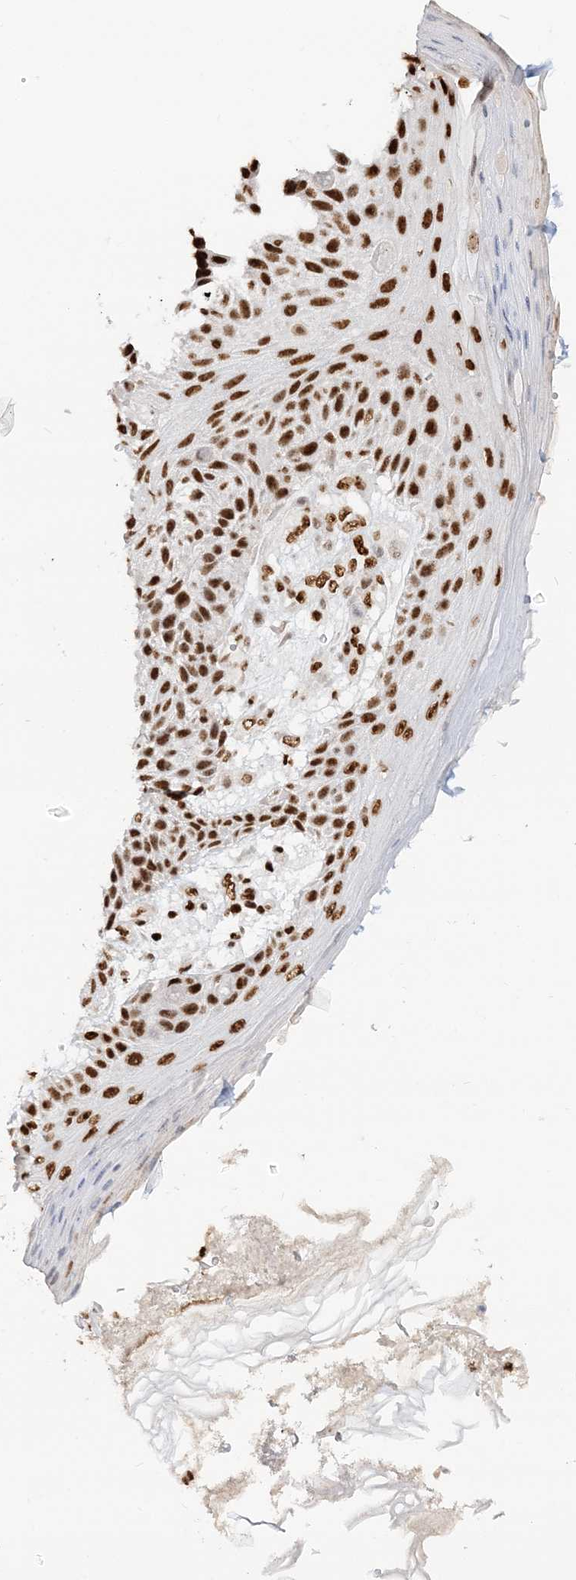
{"staining": {"intensity": "strong", "quantity": ">75%", "location": "nuclear"}, "tissue": "skin cancer", "cell_type": "Tumor cells", "image_type": "cancer", "snomed": [{"axis": "morphology", "description": "Squamous cell carcinoma, NOS"}, {"axis": "topography", "description": "Skin"}], "caption": "Skin cancer (squamous cell carcinoma) was stained to show a protein in brown. There is high levels of strong nuclear expression in about >75% of tumor cells.", "gene": "SUMO2", "patient": {"sex": "female", "age": 88}}